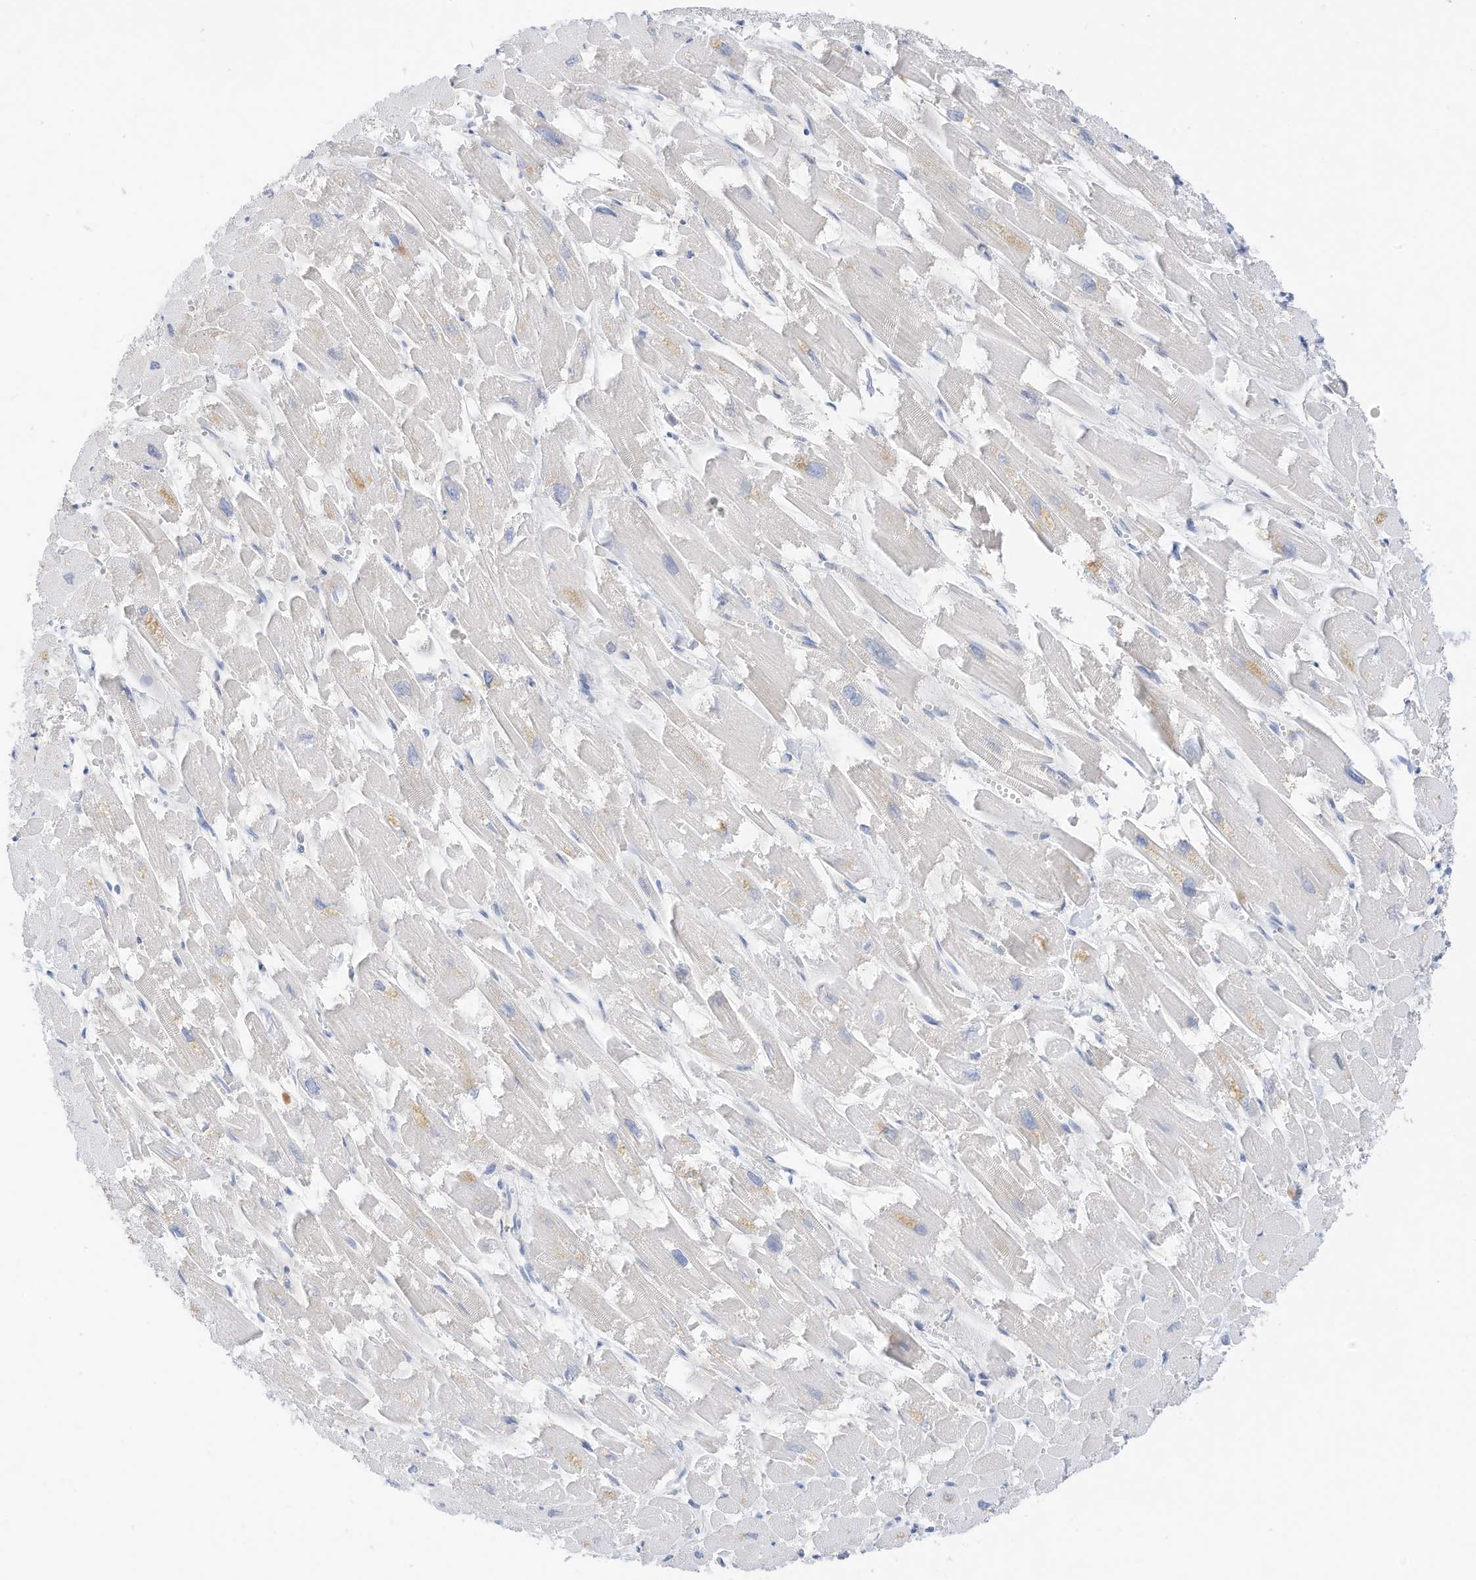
{"staining": {"intensity": "negative", "quantity": "none", "location": "none"}, "tissue": "heart muscle", "cell_type": "Cardiomyocytes", "image_type": "normal", "snomed": [{"axis": "morphology", "description": "Normal tissue, NOS"}, {"axis": "topography", "description": "Heart"}], "caption": "There is no significant expression in cardiomyocytes of heart muscle. Brightfield microscopy of IHC stained with DAB (brown) and hematoxylin (blue), captured at high magnification.", "gene": "SPOCD1", "patient": {"sex": "male", "age": 54}}